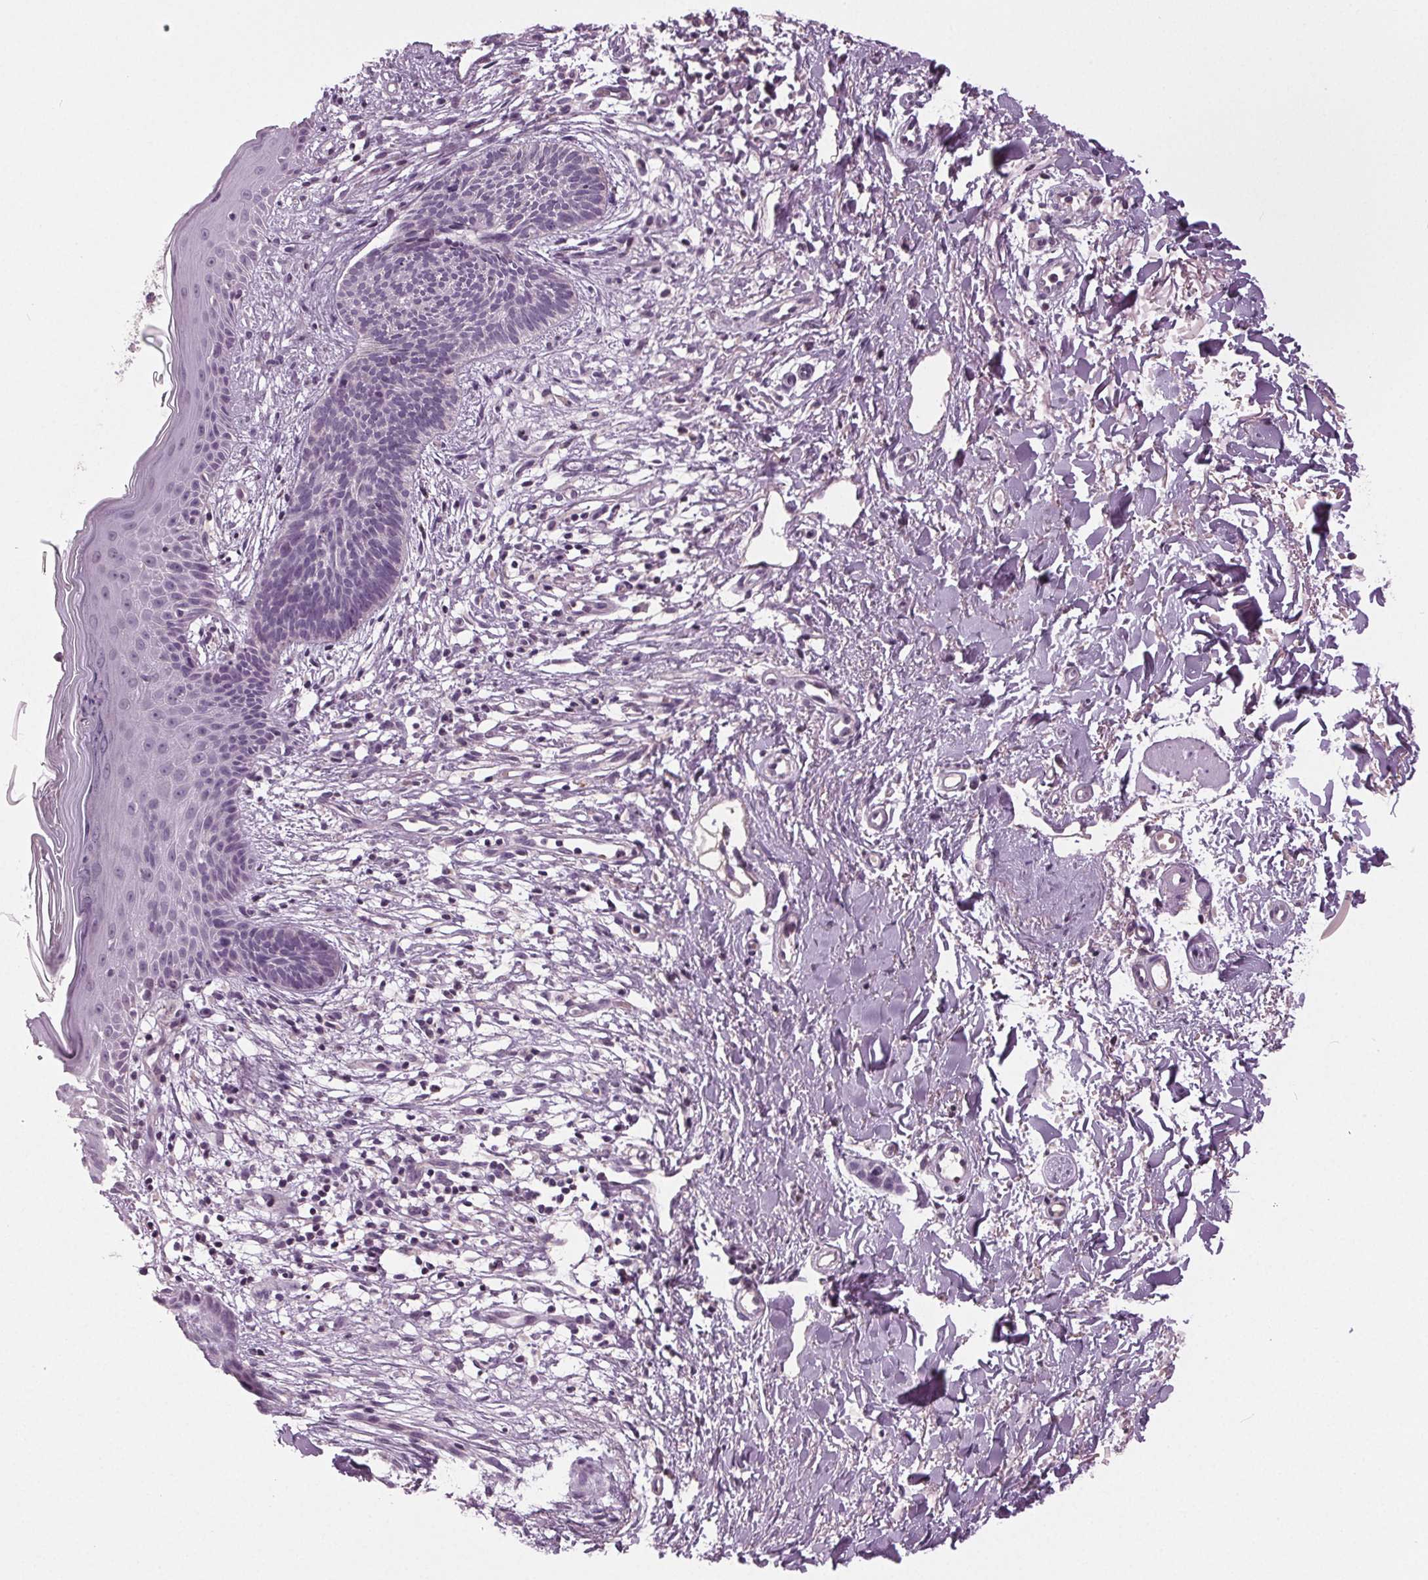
{"staining": {"intensity": "negative", "quantity": "none", "location": "none"}, "tissue": "skin cancer", "cell_type": "Tumor cells", "image_type": "cancer", "snomed": [{"axis": "morphology", "description": "Basal cell carcinoma"}, {"axis": "topography", "description": "Skin"}], "caption": "Tumor cells are negative for brown protein staining in skin cancer.", "gene": "DNAH12", "patient": {"sex": "female", "age": 84}}